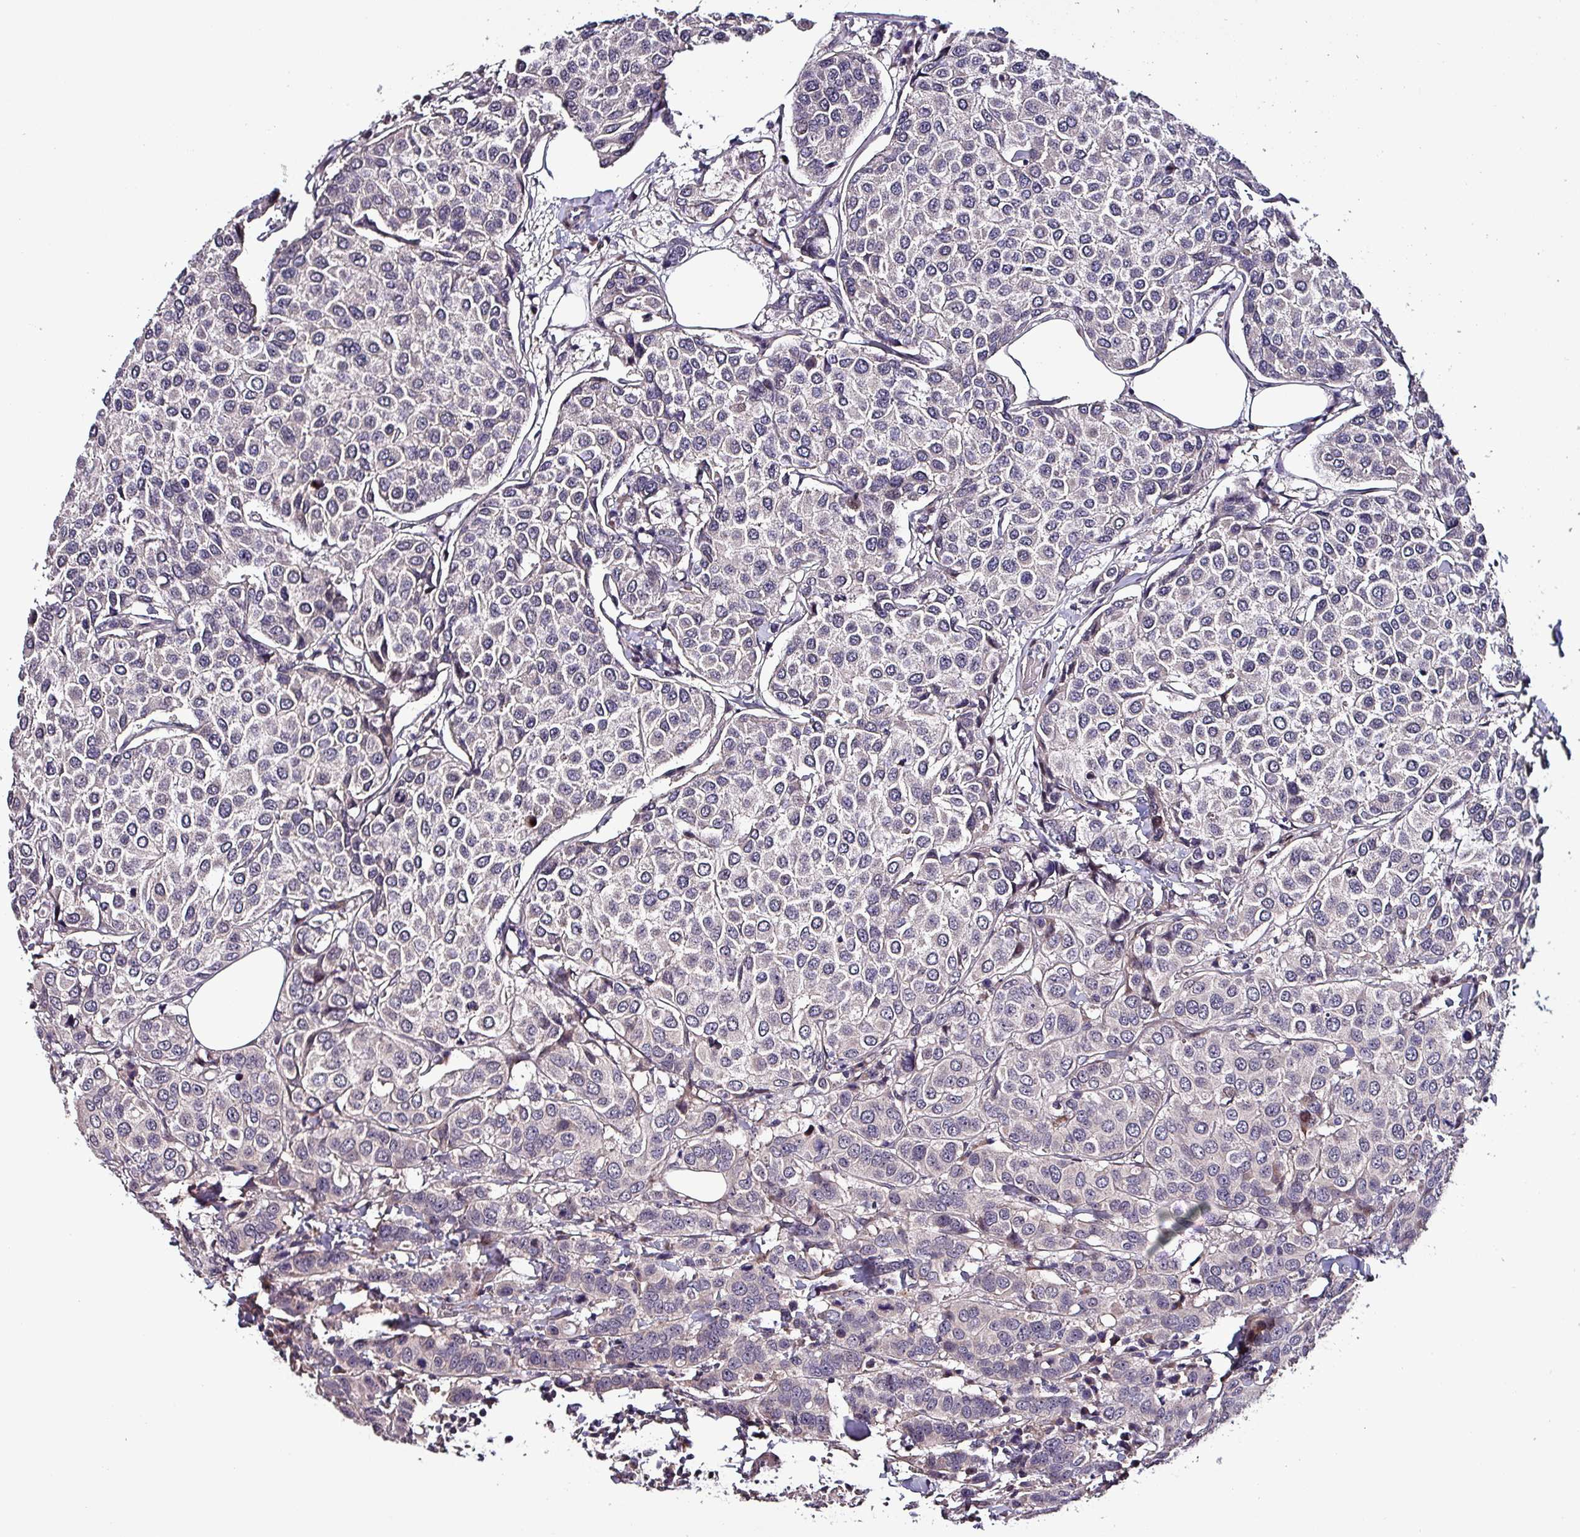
{"staining": {"intensity": "negative", "quantity": "none", "location": "none"}, "tissue": "breast cancer", "cell_type": "Tumor cells", "image_type": "cancer", "snomed": [{"axis": "morphology", "description": "Duct carcinoma"}, {"axis": "topography", "description": "Breast"}], "caption": "Tumor cells show no significant protein staining in infiltrating ductal carcinoma (breast).", "gene": "GRAPL", "patient": {"sex": "female", "age": 55}}